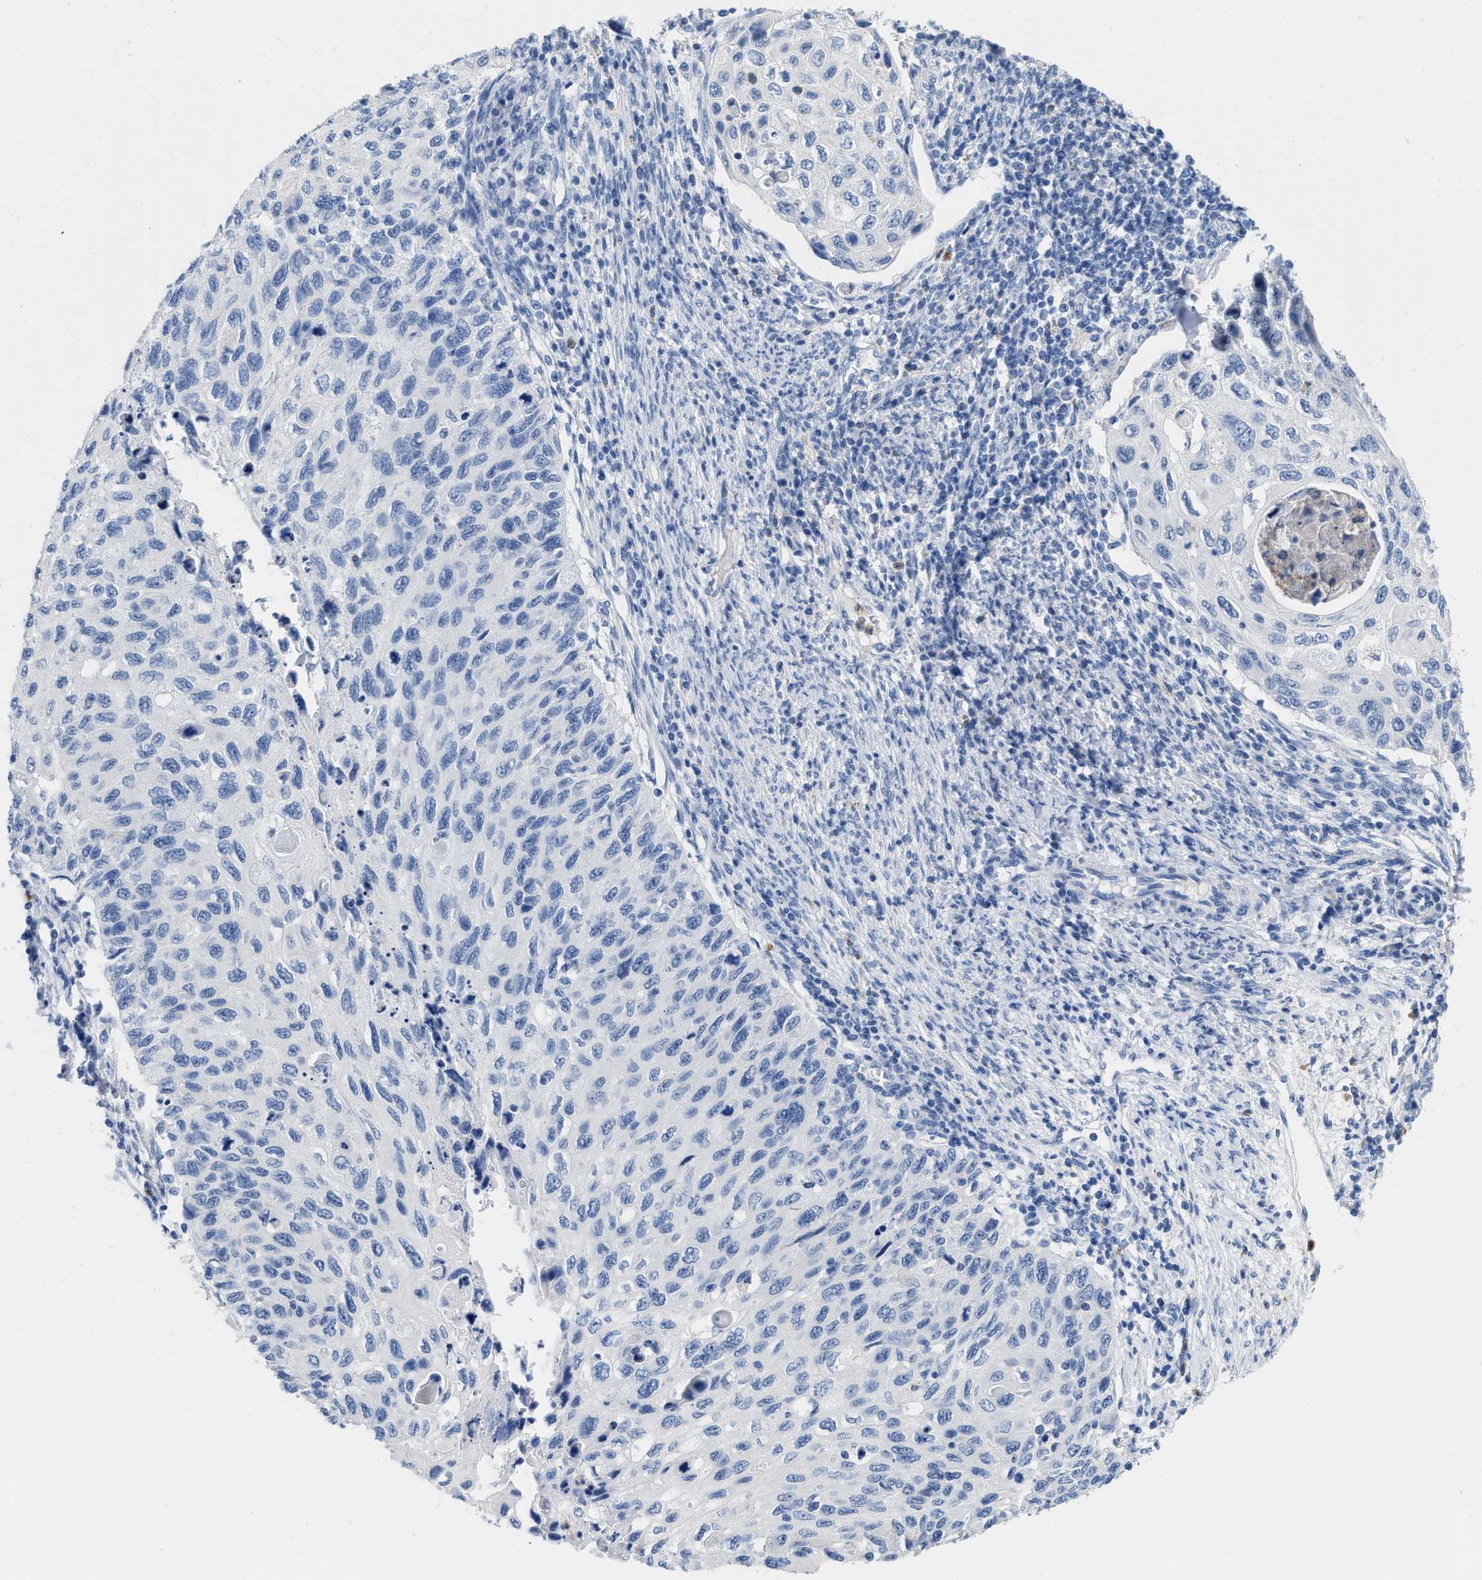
{"staining": {"intensity": "negative", "quantity": "none", "location": "none"}, "tissue": "cervical cancer", "cell_type": "Tumor cells", "image_type": "cancer", "snomed": [{"axis": "morphology", "description": "Squamous cell carcinoma, NOS"}, {"axis": "topography", "description": "Cervix"}], "caption": "Immunohistochemistry of cervical cancer (squamous cell carcinoma) shows no staining in tumor cells. (DAB (3,3'-diaminobenzidine) IHC visualized using brightfield microscopy, high magnification).", "gene": "CR1", "patient": {"sex": "female", "age": 70}}